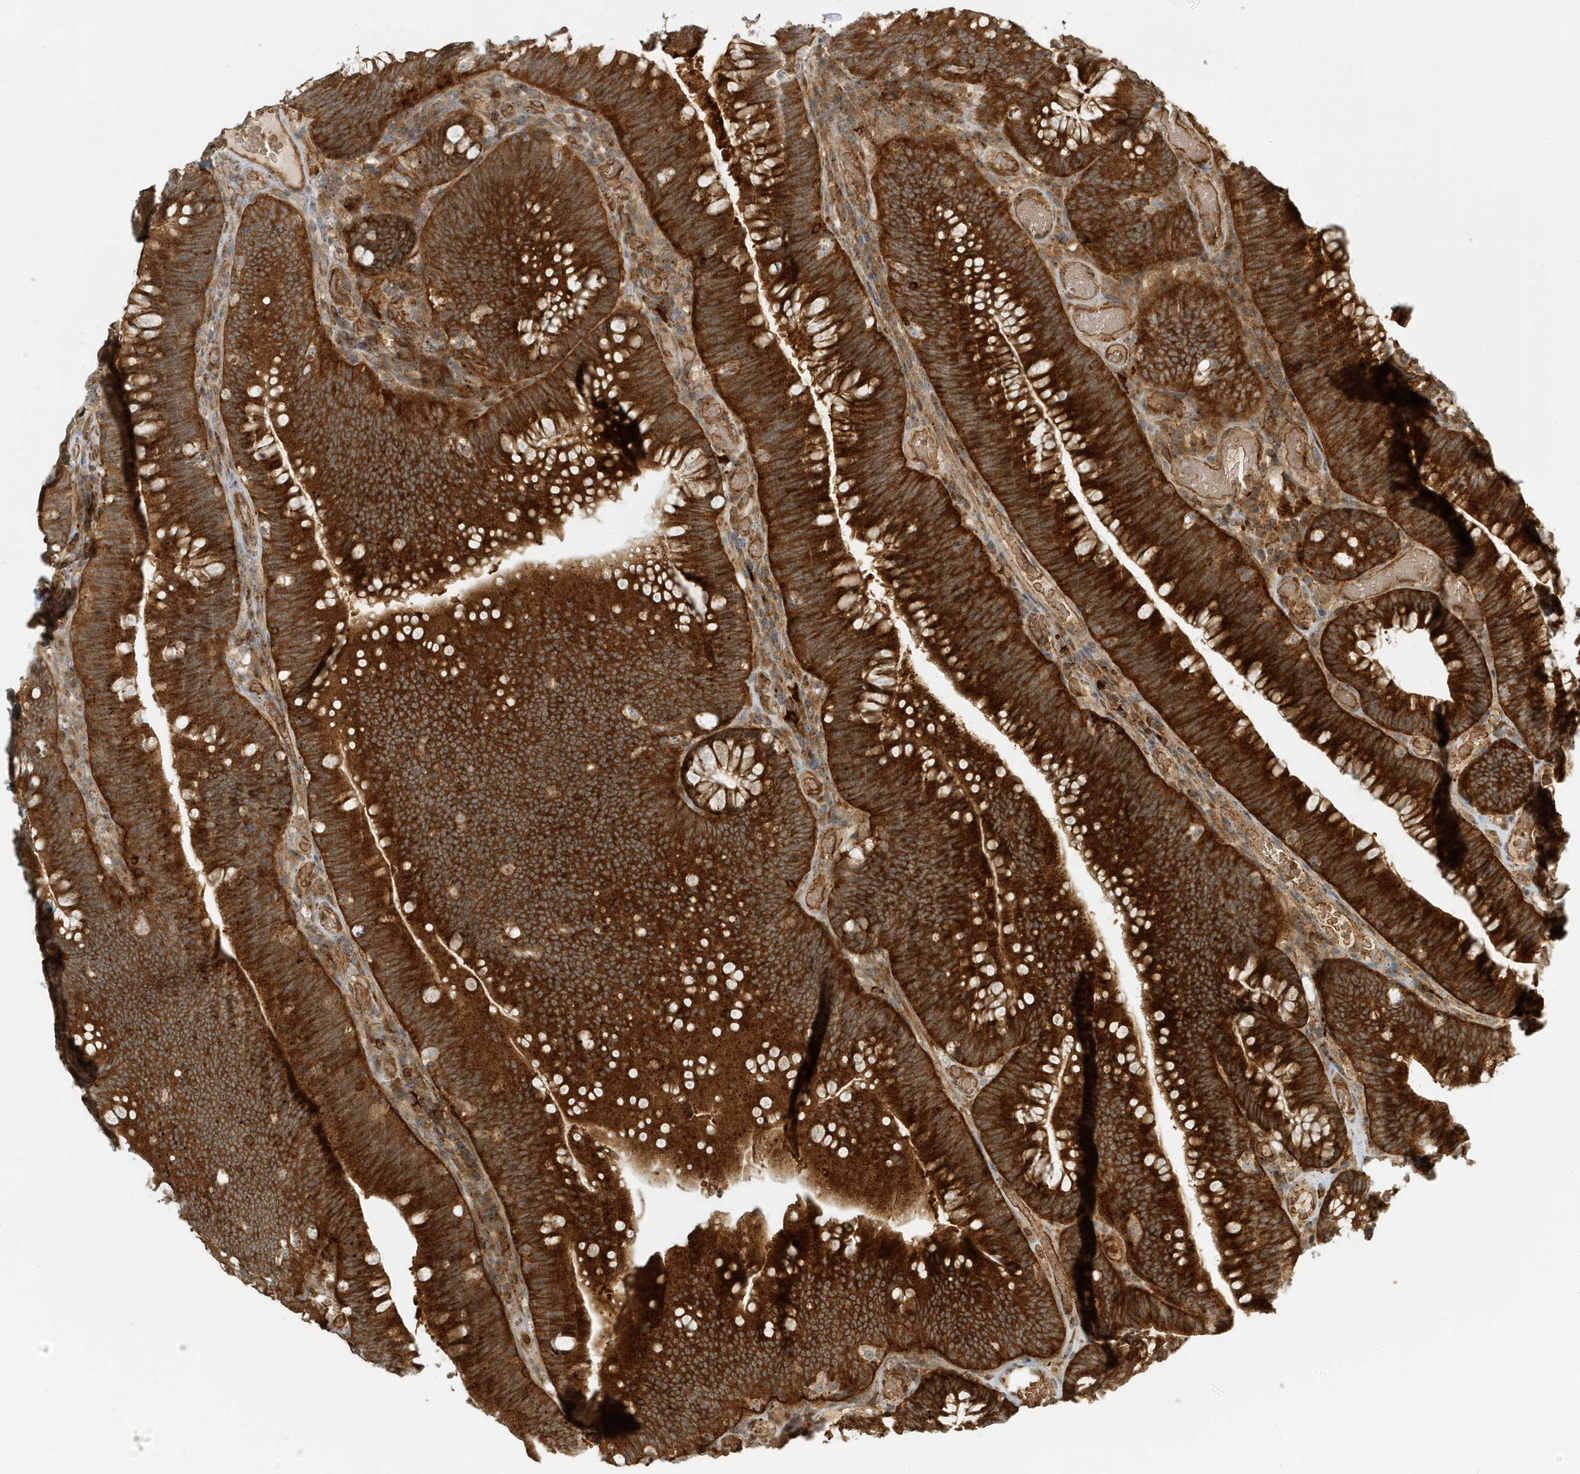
{"staining": {"intensity": "strong", "quantity": ">75%", "location": "cytoplasmic/membranous"}, "tissue": "colorectal cancer", "cell_type": "Tumor cells", "image_type": "cancer", "snomed": [{"axis": "morphology", "description": "Normal tissue, NOS"}, {"axis": "topography", "description": "Colon"}], "caption": "Immunohistochemistry of colorectal cancer demonstrates high levels of strong cytoplasmic/membranous expression in about >75% of tumor cells. The protein is stained brown, and the nuclei are stained in blue (DAB (3,3'-diaminobenzidine) IHC with brightfield microscopy, high magnification).", "gene": "FYCO1", "patient": {"sex": "female", "age": 82}}